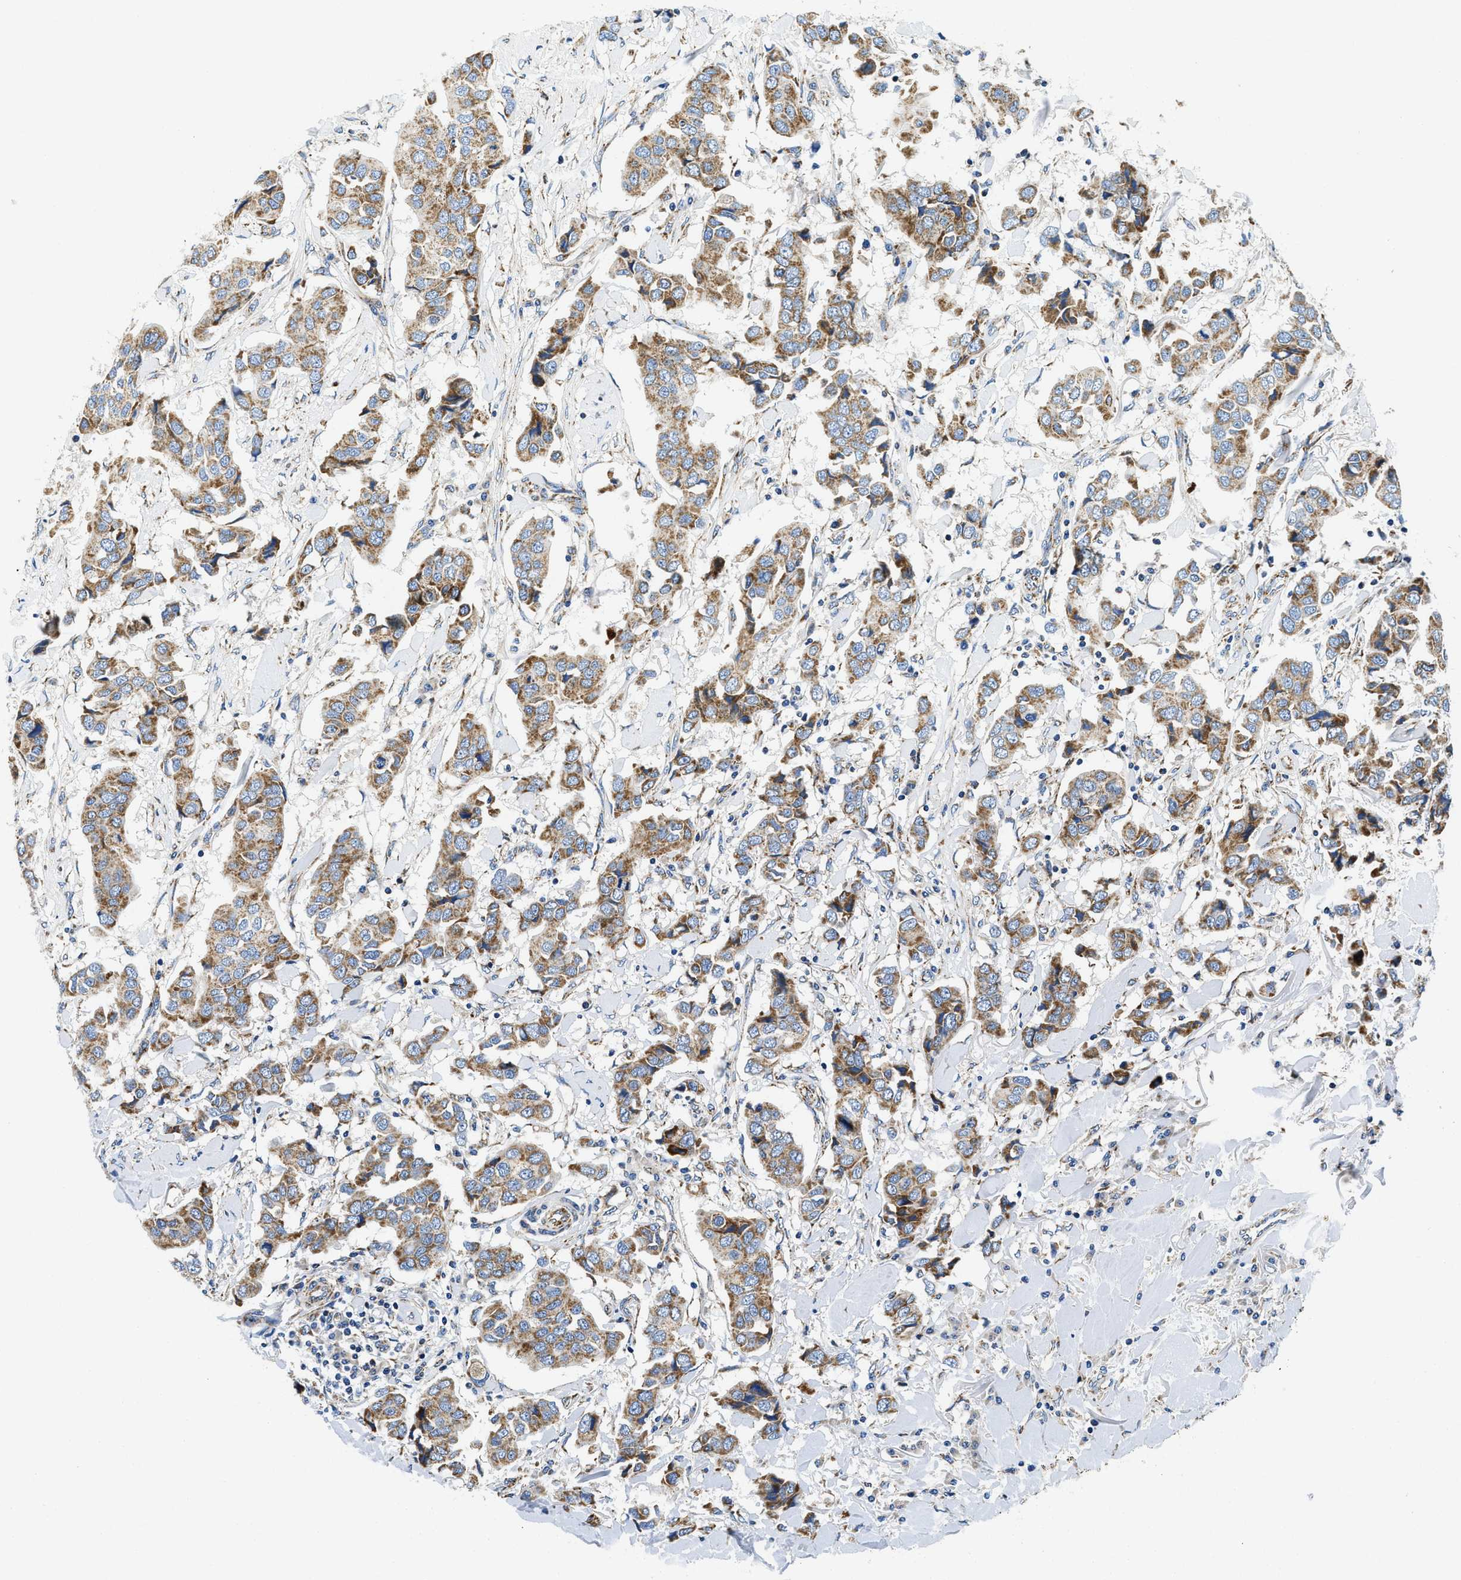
{"staining": {"intensity": "moderate", "quantity": ">75%", "location": "cytoplasmic/membranous"}, "tissue": "breast cancer", "cell_type": "Tumor cells", "image_type": "cancer", "snomed": [{"axis": "morphology", "description": "Duct carcinoma"}, {"axis": "topography", "description": "Breast"}], "caption": "DAB (3,3'-diaminobenzidine) immunohistochemical staining of breast cancer demonstrates moderate cytoplasmic/membranous protein staining in about >75% of tumor cells. The staining was performed using DAB to visualize the protein expression in brown, while the nuclei were stained in blue with hematoxylin (Magnification: 20x).", "gene": "SAMD4B", "patient": {"sex": "female", "age": 80}}